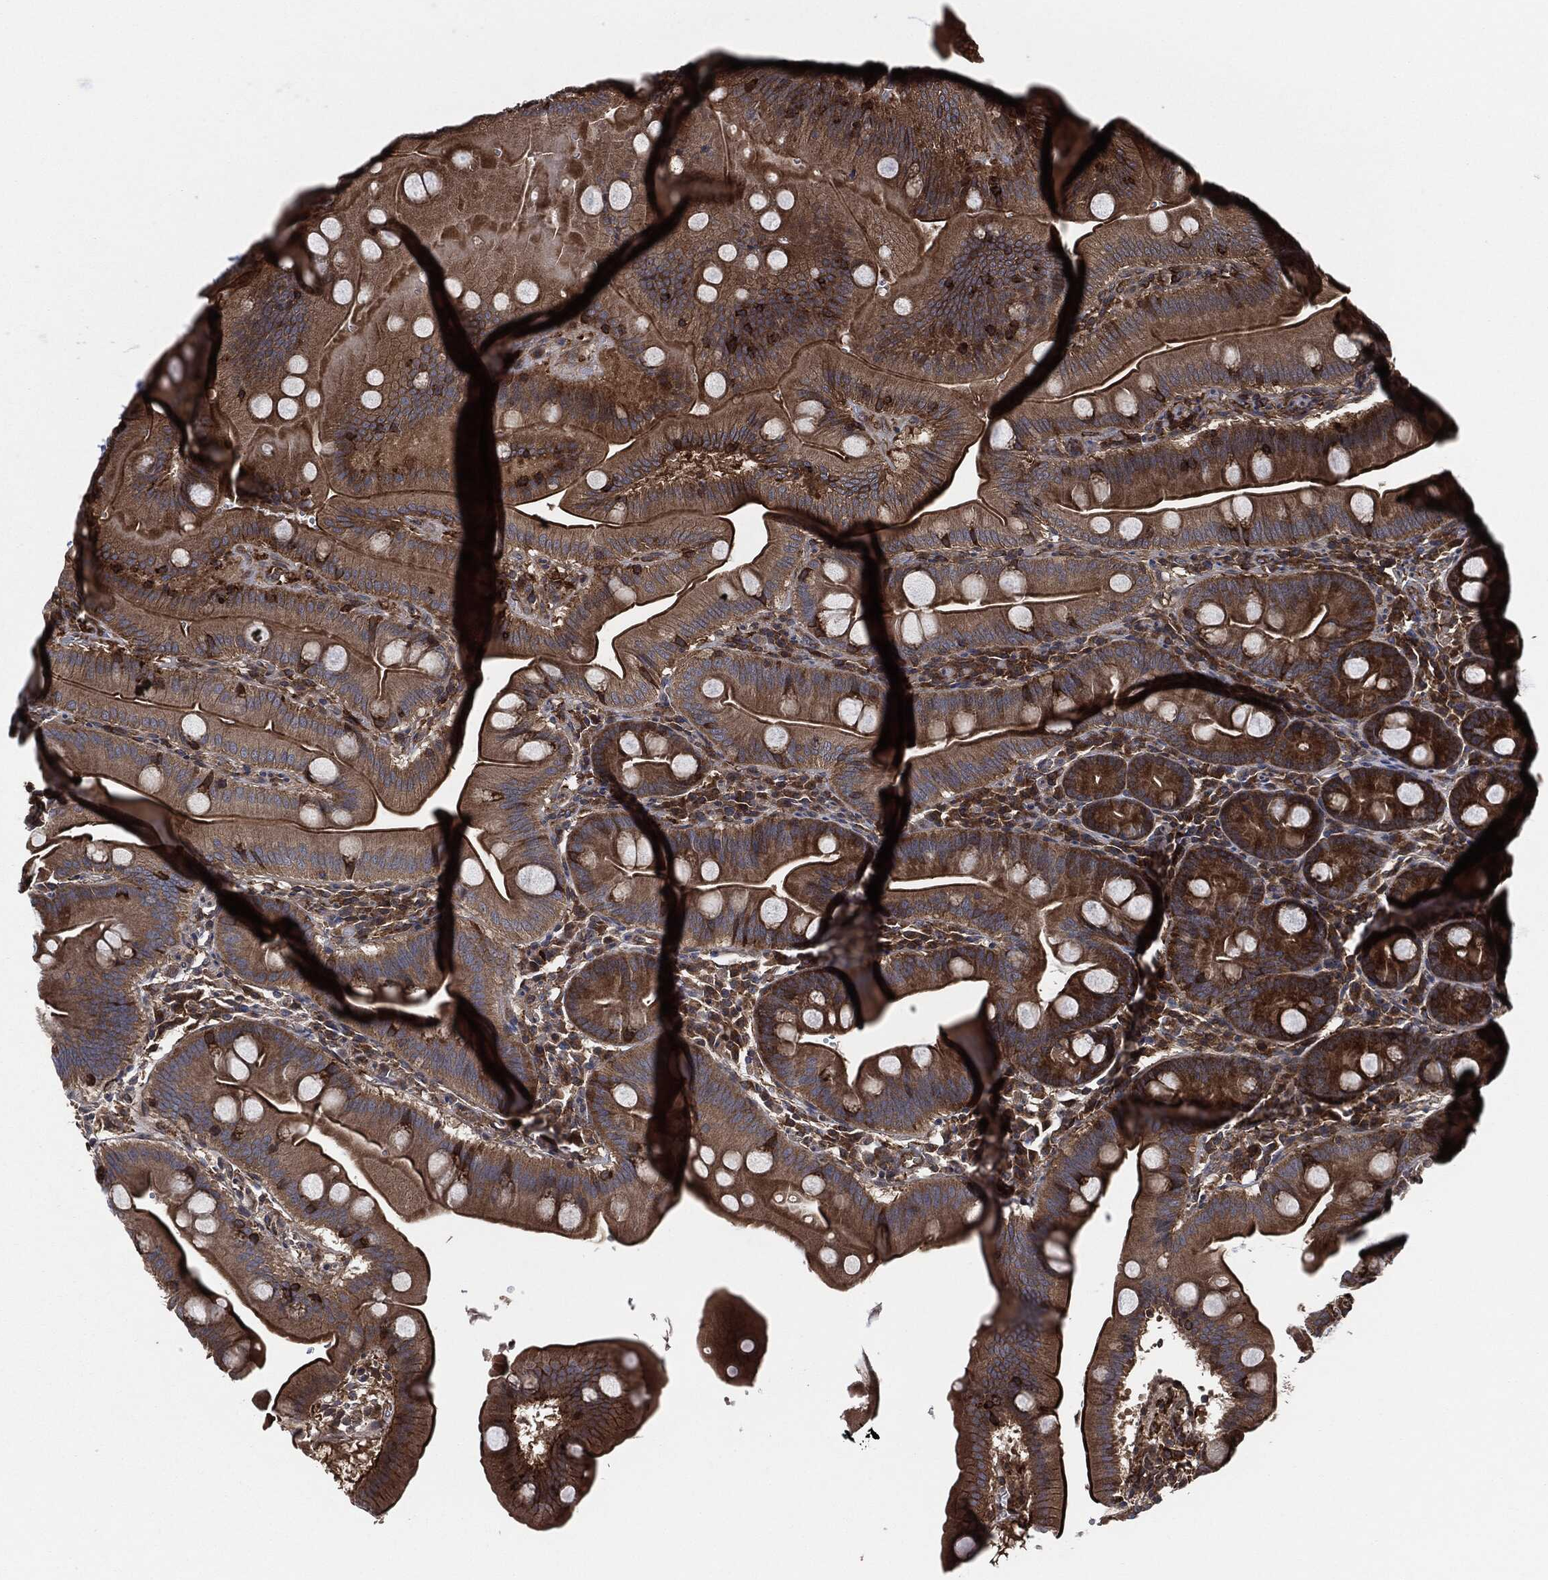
{"staining": {"intensity": "strong", "quantity": "25%-75%", "location": "cytoplasmic/membranous"}, "tissue": "duodenum", "cell_type": "Glandular cells", "image_type": "normal", "snomed": [{"axis": "morphology", "description": "Normal tissue, NOS"}, {"axis": "topography", "description": "Duodenum"}], "caption": "The histopathology image shows immunohistochemical staining of benign duodenum. There is strong cytoplasmic/membranous expression is identified in about 25%-75% of glandular cells.", "gene": "TPT1", "patient": {"sex": "male", "age": 59}}